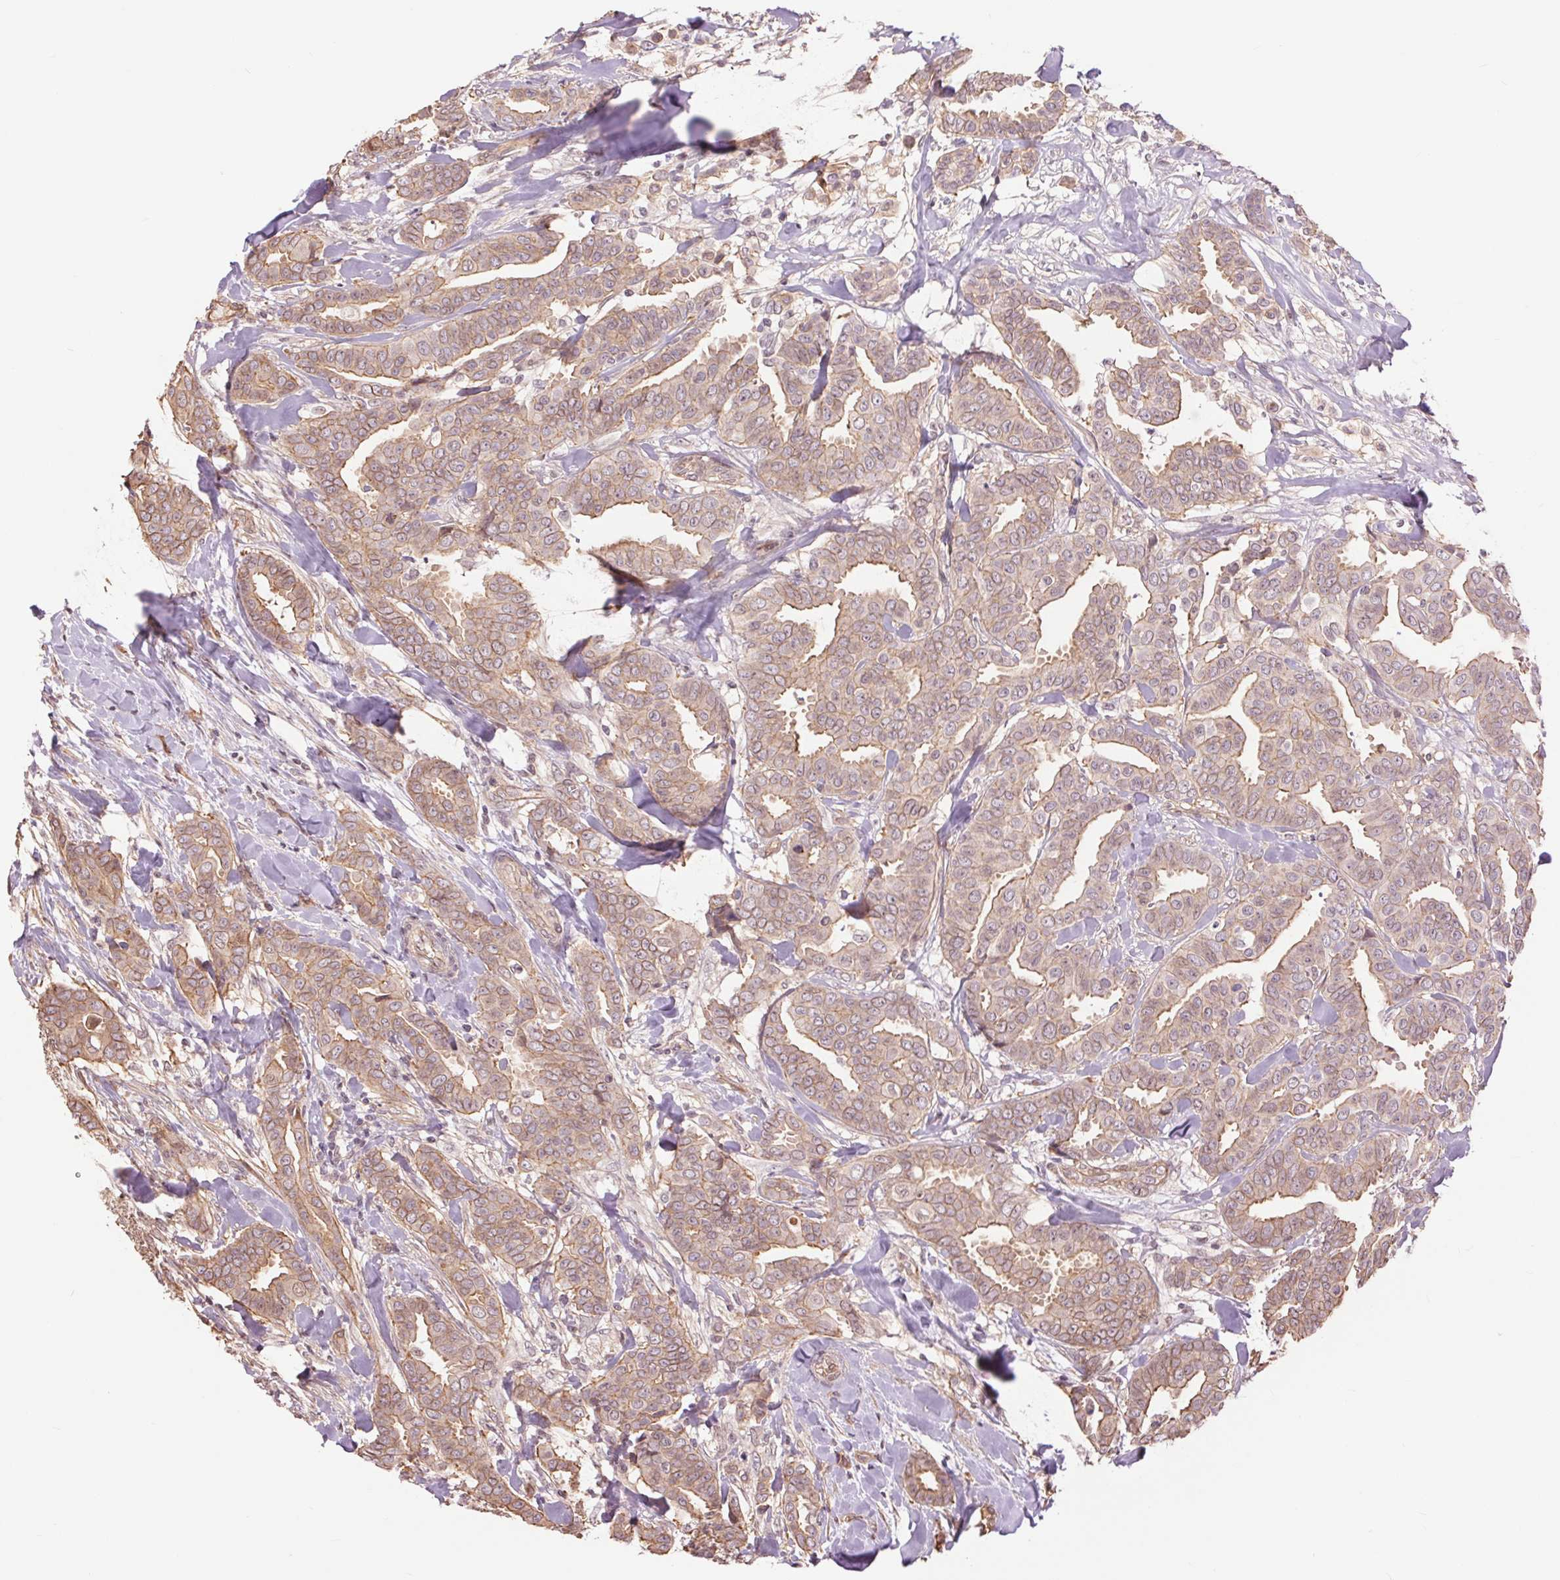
{"staining": {"intensity": "weak", "quantity": ">75%", "location": "cytoplasmic/membranous"}, "tissue": "breast cancer", "cell_type": "Tumor cells", "image_type": "cancer", "snomed": [{"axis": "morphology", "description": "Duct carcinoma"}, {"axis": "topography", "description": "Breast"}], "caption": "Weak cytoplasmic/membranous protein staining is identified in about >75% of tumor cells in breast infiltrating ductal carcinoma.", "gene": "PALM", "patient": {"sex": "female", "age": 45}}